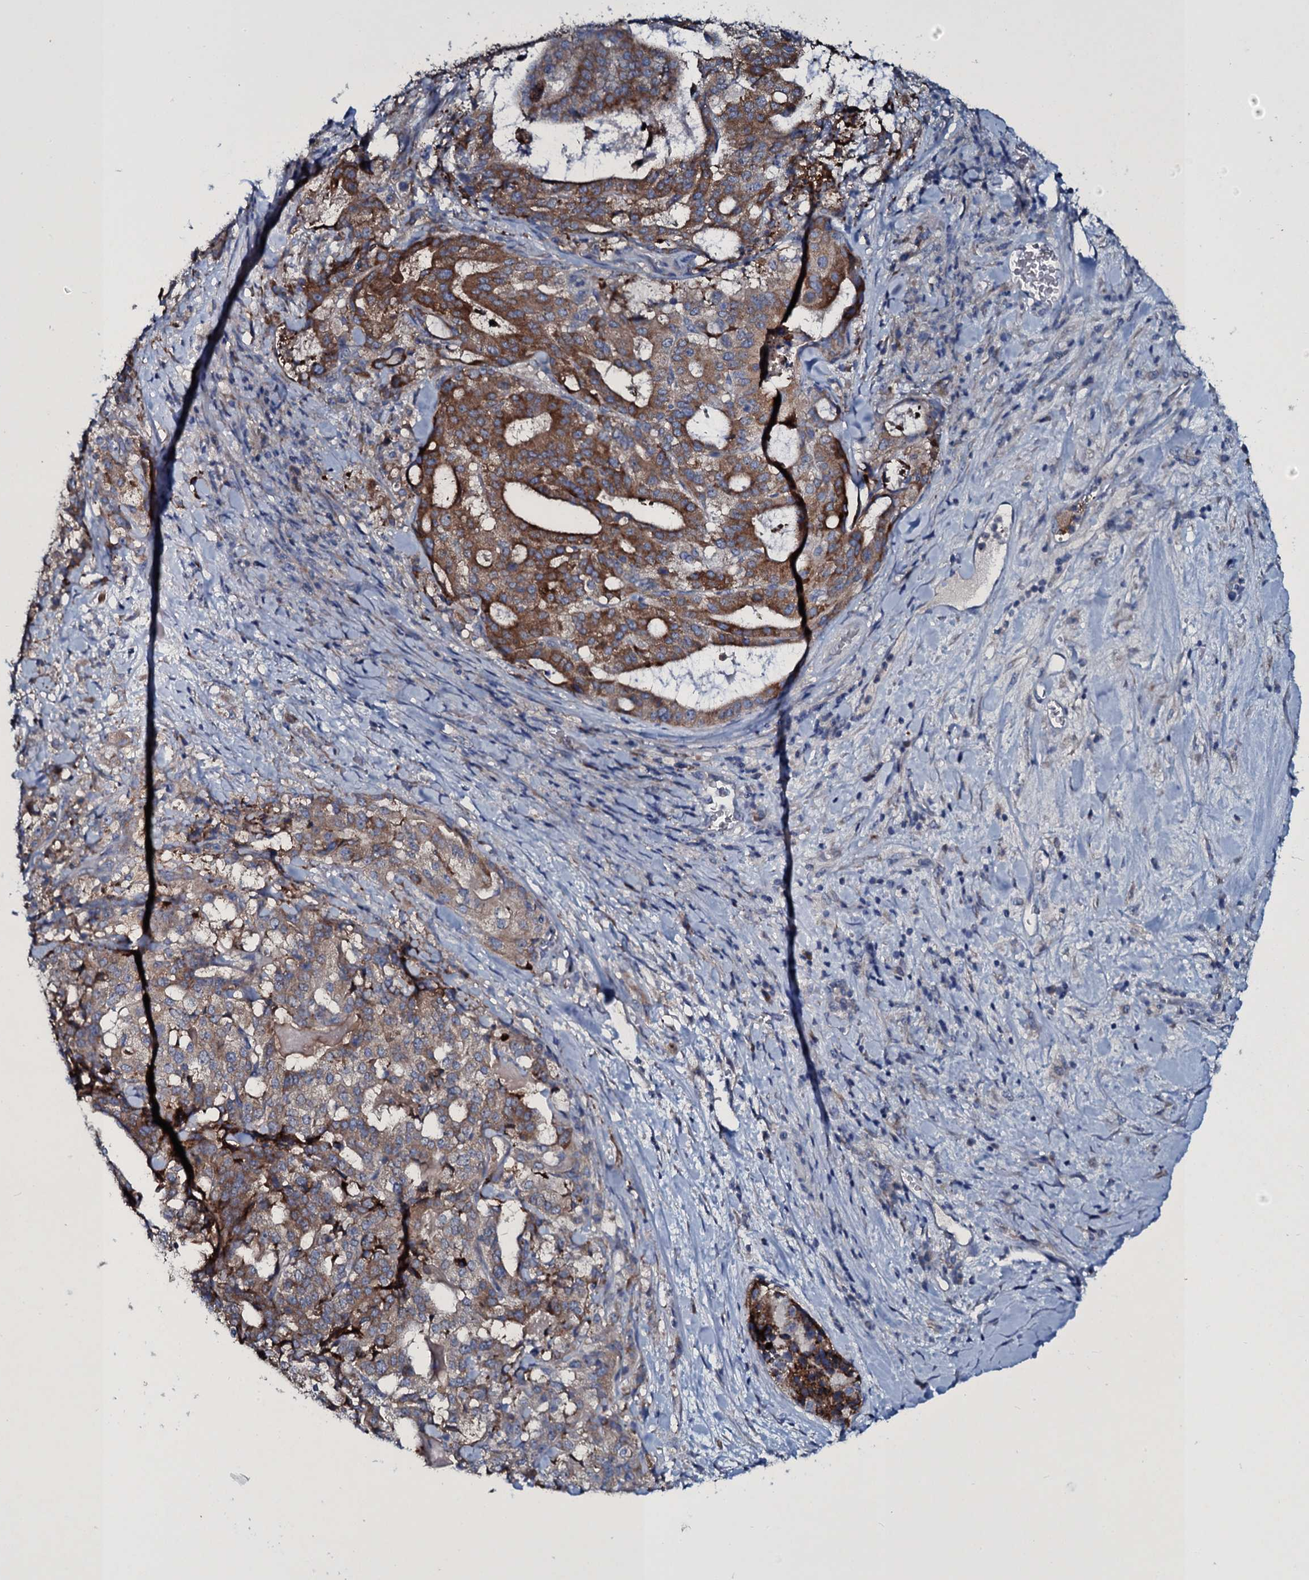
{"staining": {"intensity": "strong", "quantity": ">75%", "location": "cytoplasmic/membranous"}, "tissue": "stomach cancer", "cell_type": "Tumor cells", "image_type": "cancer", "snomed": [{"axis": "morphology", "description": "Adenocarcinoma, NOS"}, {"axis": "topography", "description": "Stomach"}], "caption": "This is an image of immunohistochemistry staining of stomach cancer (adenocarcinoma), which shows strong positivity in the cytoplasmic/membranous of tumor cells.", "gene": "TPGS2", "patient": {"sex": "male", "age": 48}}